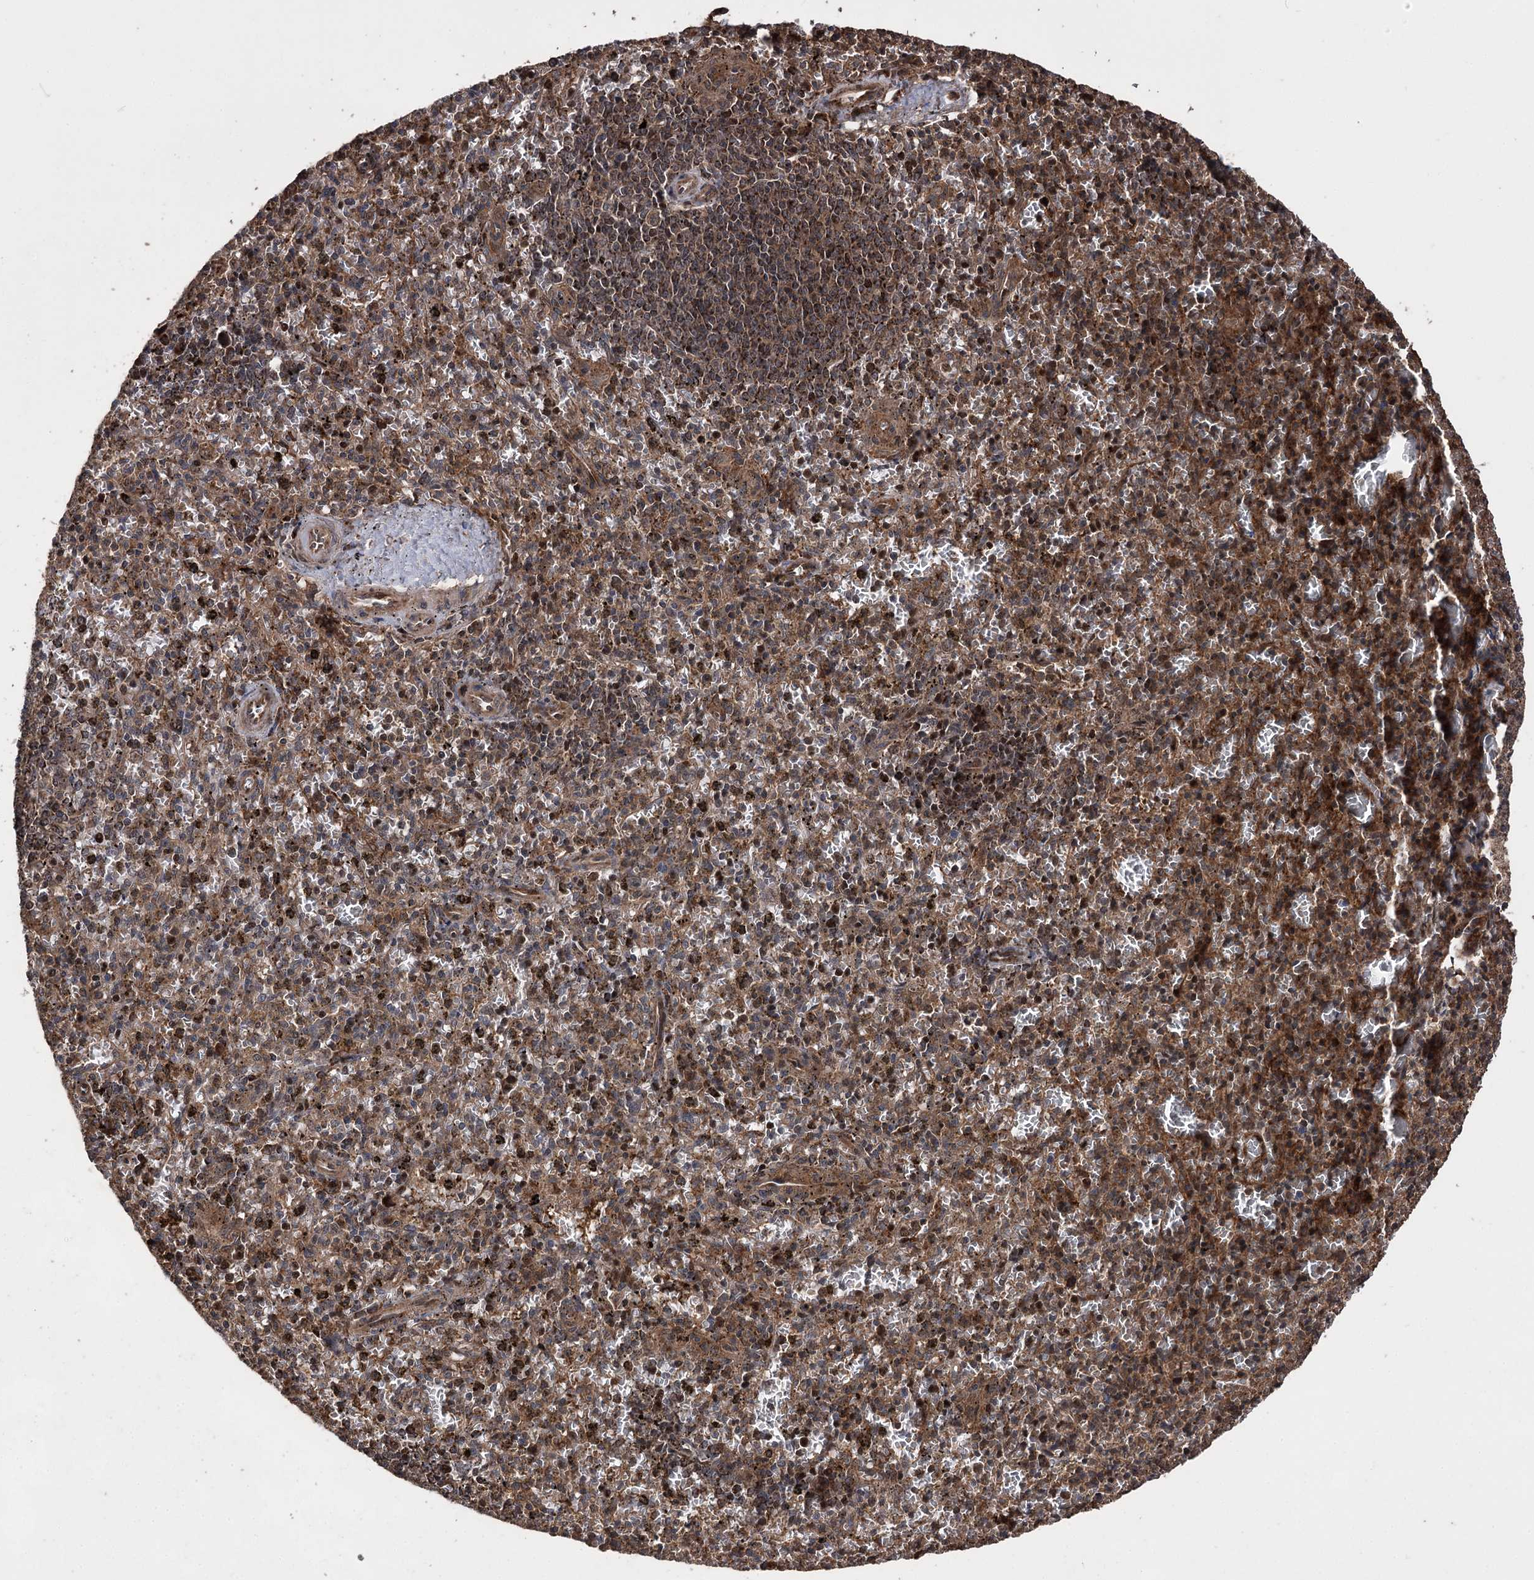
{"staining": {"intensity": "moderate", "quantity": "<25%", "location": "cytoplasmic/membranous"}, "tissue": "spleen", "cell_type": "Cells in red pulp", "image_type": "normal", "snomed": [{"axis": "morphology", "description": "Normal tissue, NOS"}, {"axis": "topography", "description": "Spleen"}], "caption": "Immunohistochemistry photomicrograph of benign spleen: human spleen stained using IHC shows low levels of moderate protein expression localized specifically in the cytoplasmic/membranous of cells in red pulp, appearing as a cytoplasmic/membranous brown color.", "gene": "RASSF3", "patient": {"sex": "male", "age": 72}}